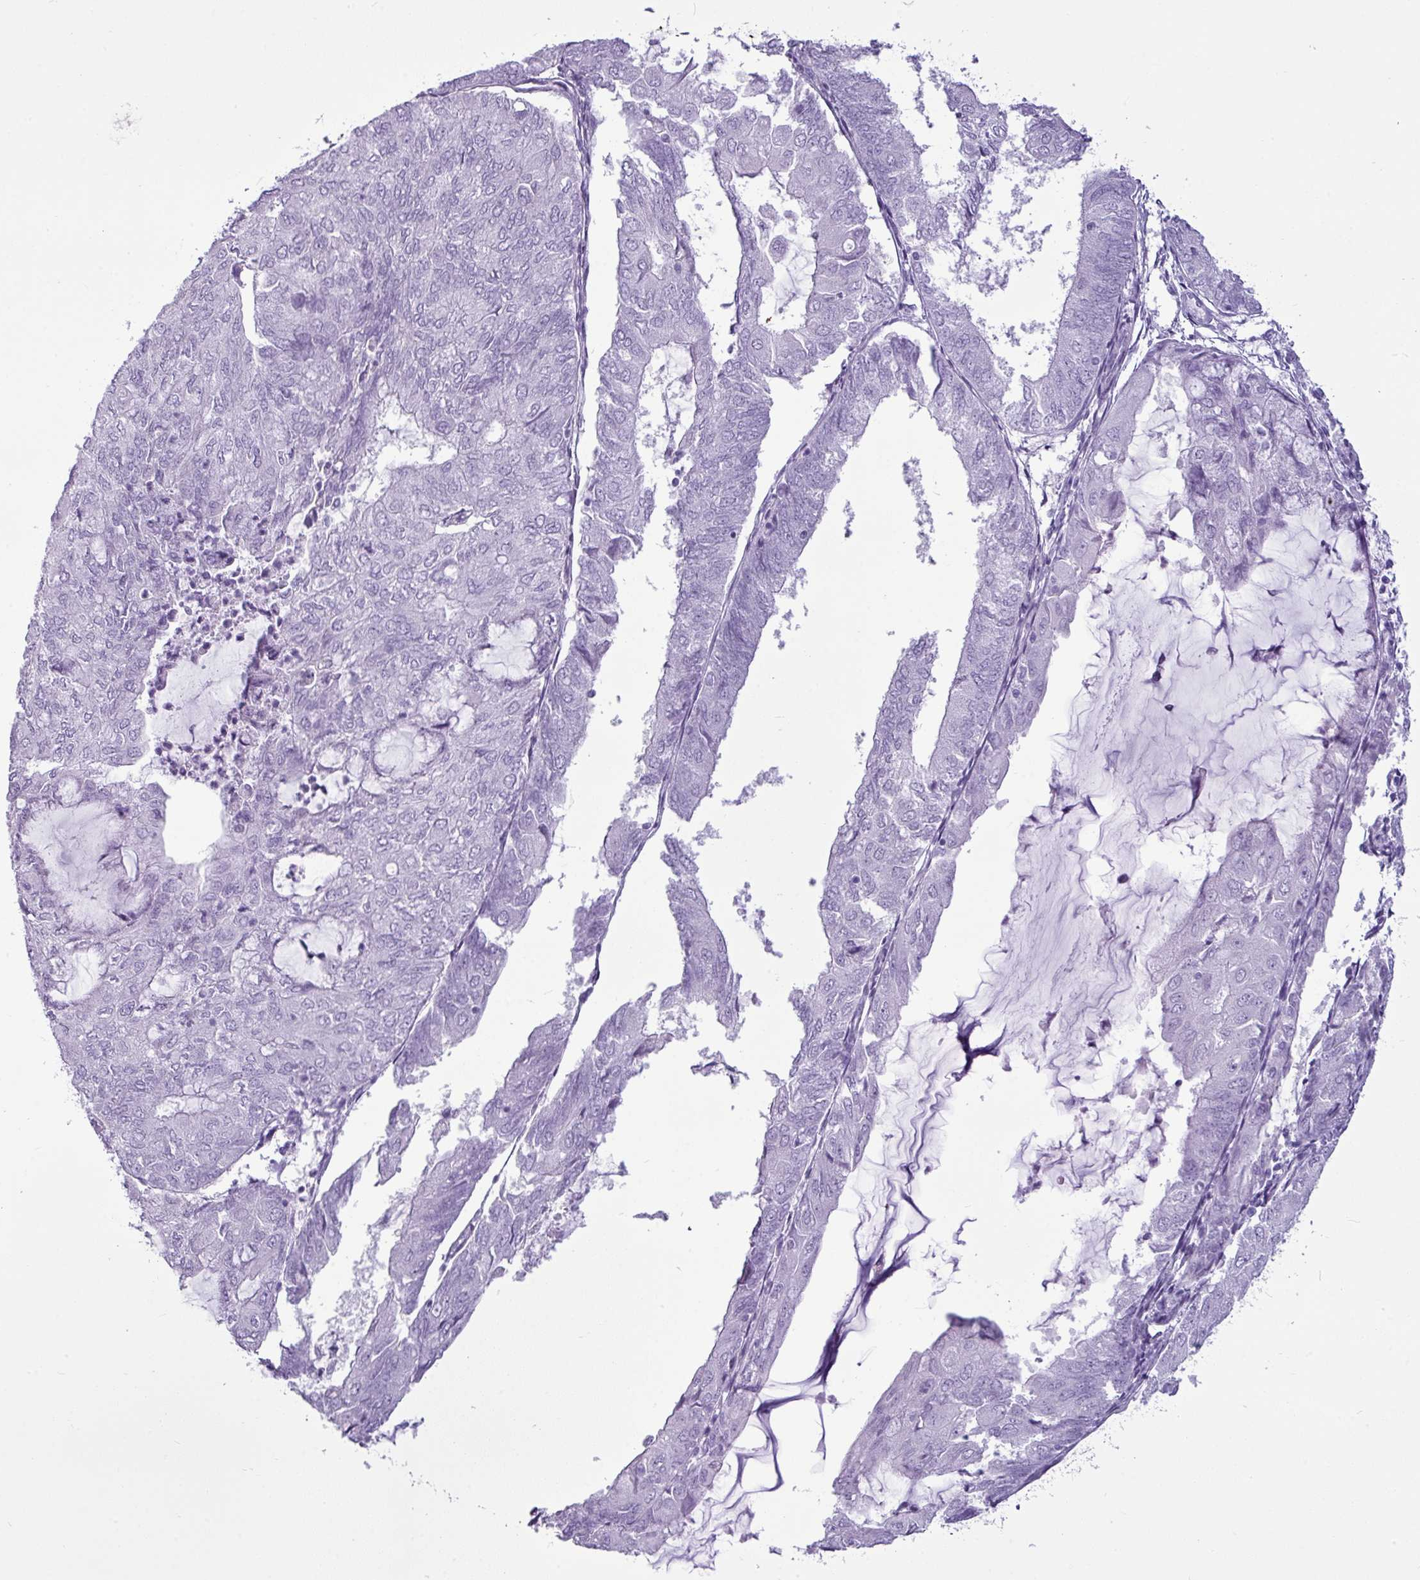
{"staining": {"intensity": "negative", "quantity": "none", "location": "none"}, "tissue": "endometrial cancer", "cell_type": "Tumor cells", "image_type": "cancer", "snomed": [{"axis": "morphology", "description": "Adenocarcinoma, NOS"}, {"axis": "topography", "description": "Endometrium"}], "caption": "Photomicrograph shows no protein expression in tumor cells of adenocarcinoma (endometrial) tissue.", "gene": "AMY1B", "patient": {"sex": "female", "age": 81}}